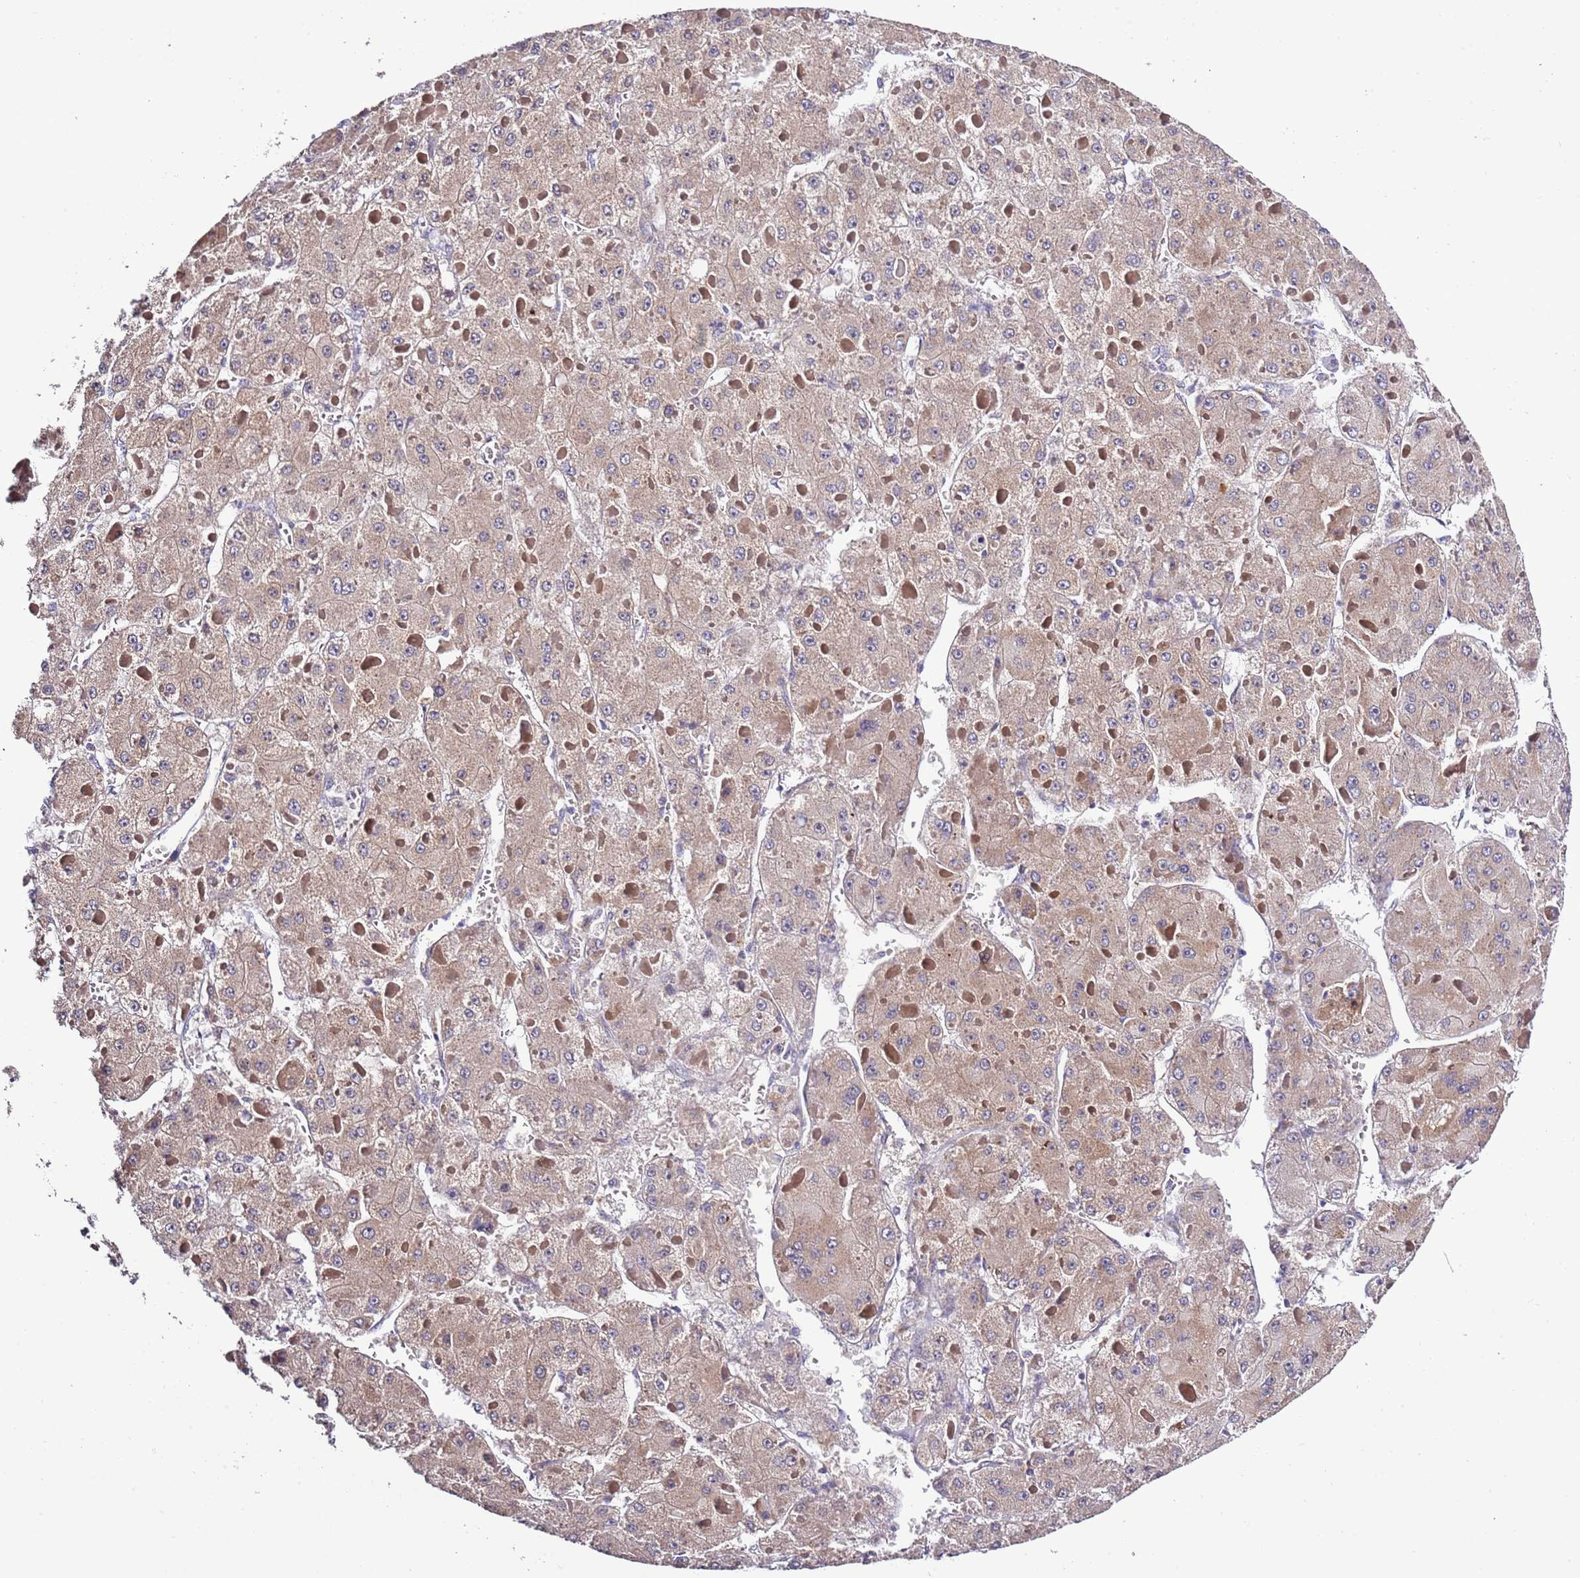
{"staining": {"intensity": "weak", "quantity": ">75%", "location": "cytoplasmic/membranous"}, "tissue": "liver cancer", "cell_type": "Tumor cells", "image_type": "cancer", "snomed": [{"axis": "morphology", "description": "Carcinoma, Hepatocellular, NOS"}, {"axis": "topography", "description": "Liver"}], "caption": "Immunohistochemical staining of liver cancer demonstrates weak cytoplasmic/membranous protein positivity in approximately >75% of tumor cells.", "gene": "LIPJ", "patient": {"sex": "female", "age": 73}}